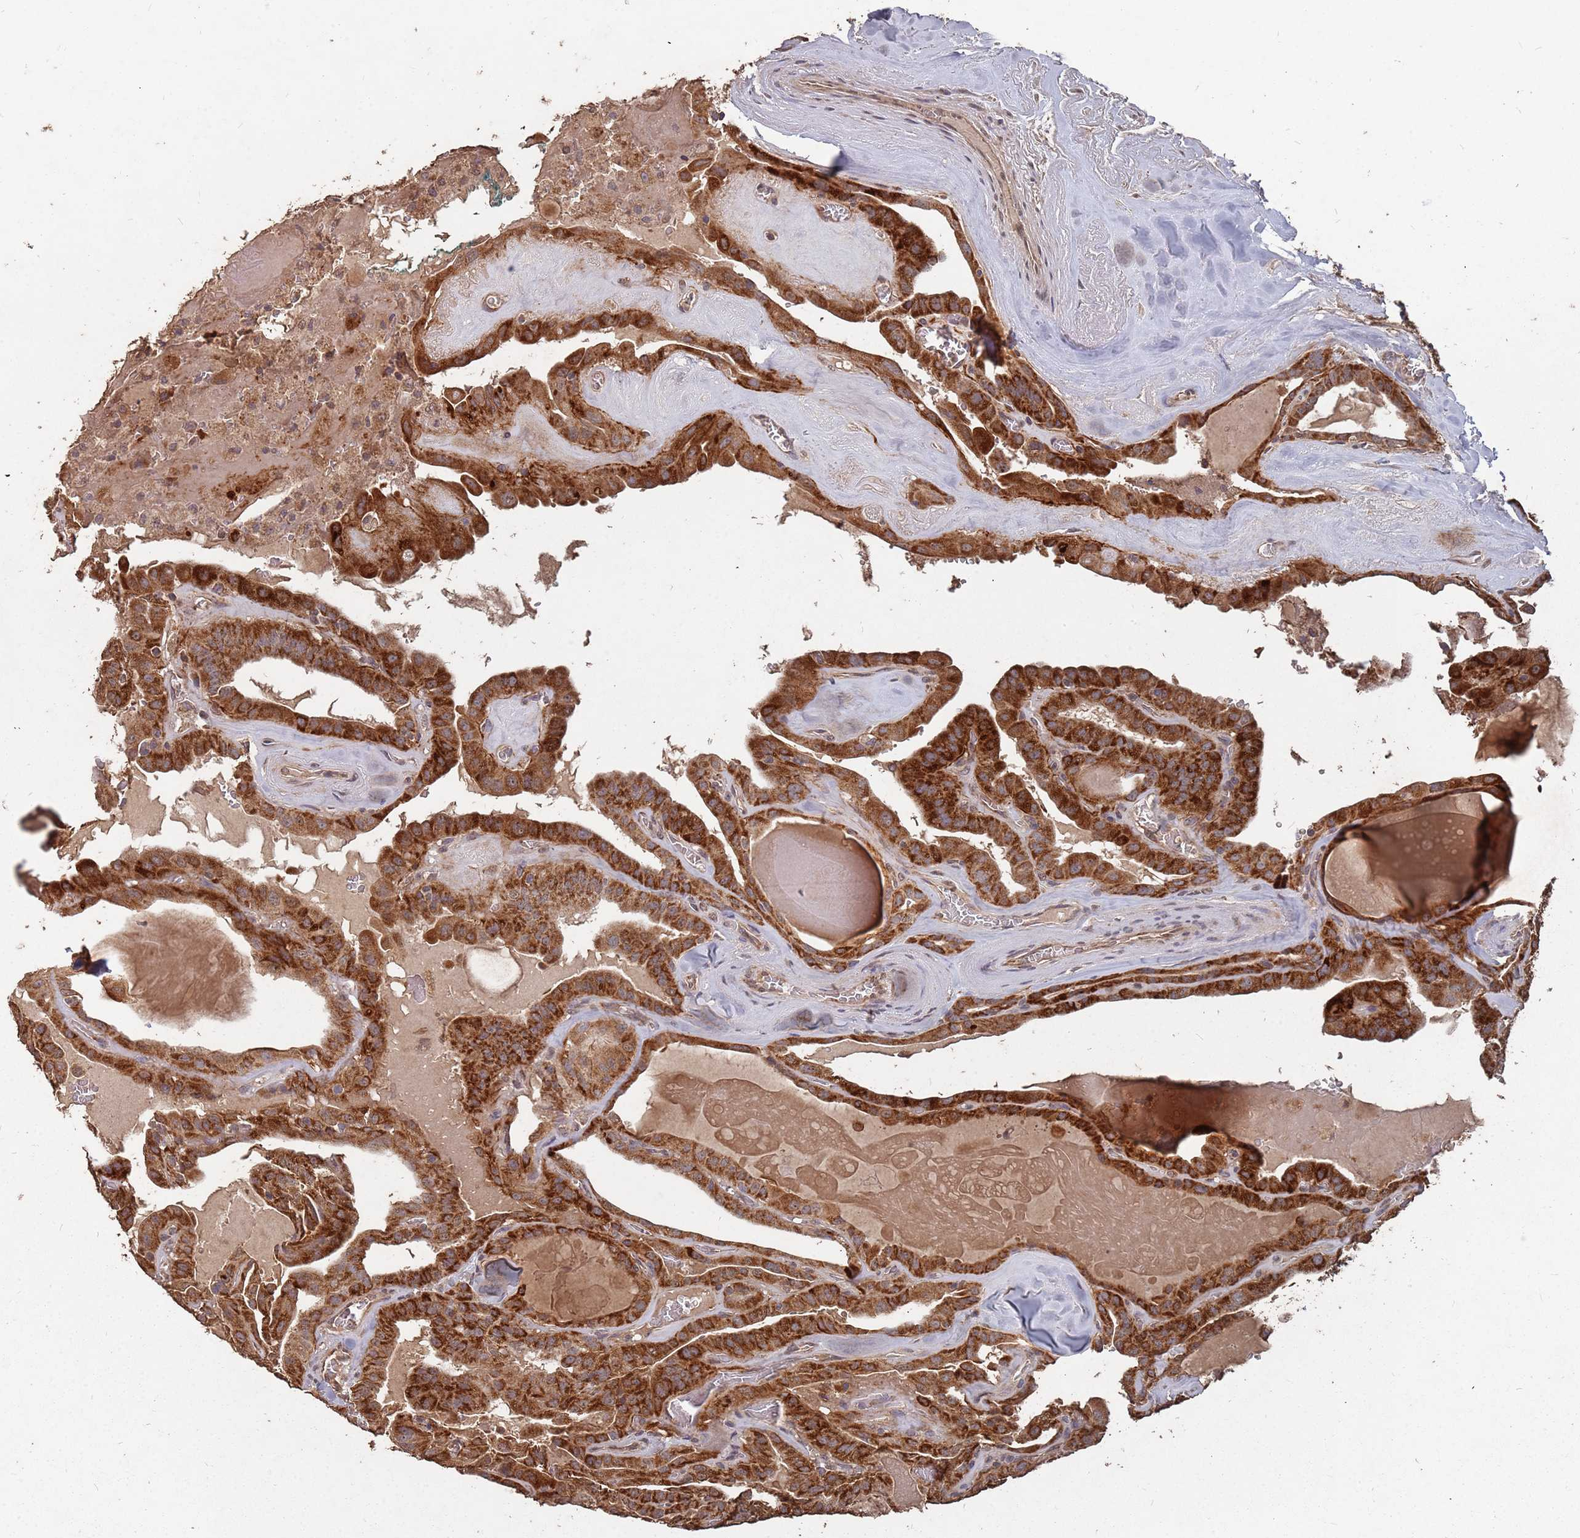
{"staining": {"intensity": "strong", "quantity": ">75%", "location": "cytoplasmic/membranous"}, "tissue": "thyroid cancer", "cell_type": "Tumor cells", "image_type": "cancer", "snomed": [{"axis": "morphology", "description": "Papillary adenocarcinoma, NOS"}, {"axis": "topography", "description": "Thyroid gland"}], "caption": "Approximately >75% of tumor cells in thyroid cancer (papillary adenocarcinoma) show strong cytoplasmic/membranous protein staining as visualized by brown immunohistochemical staining.", "gene": "PRORP", "patient": {"sex": "male", "age": 52}}